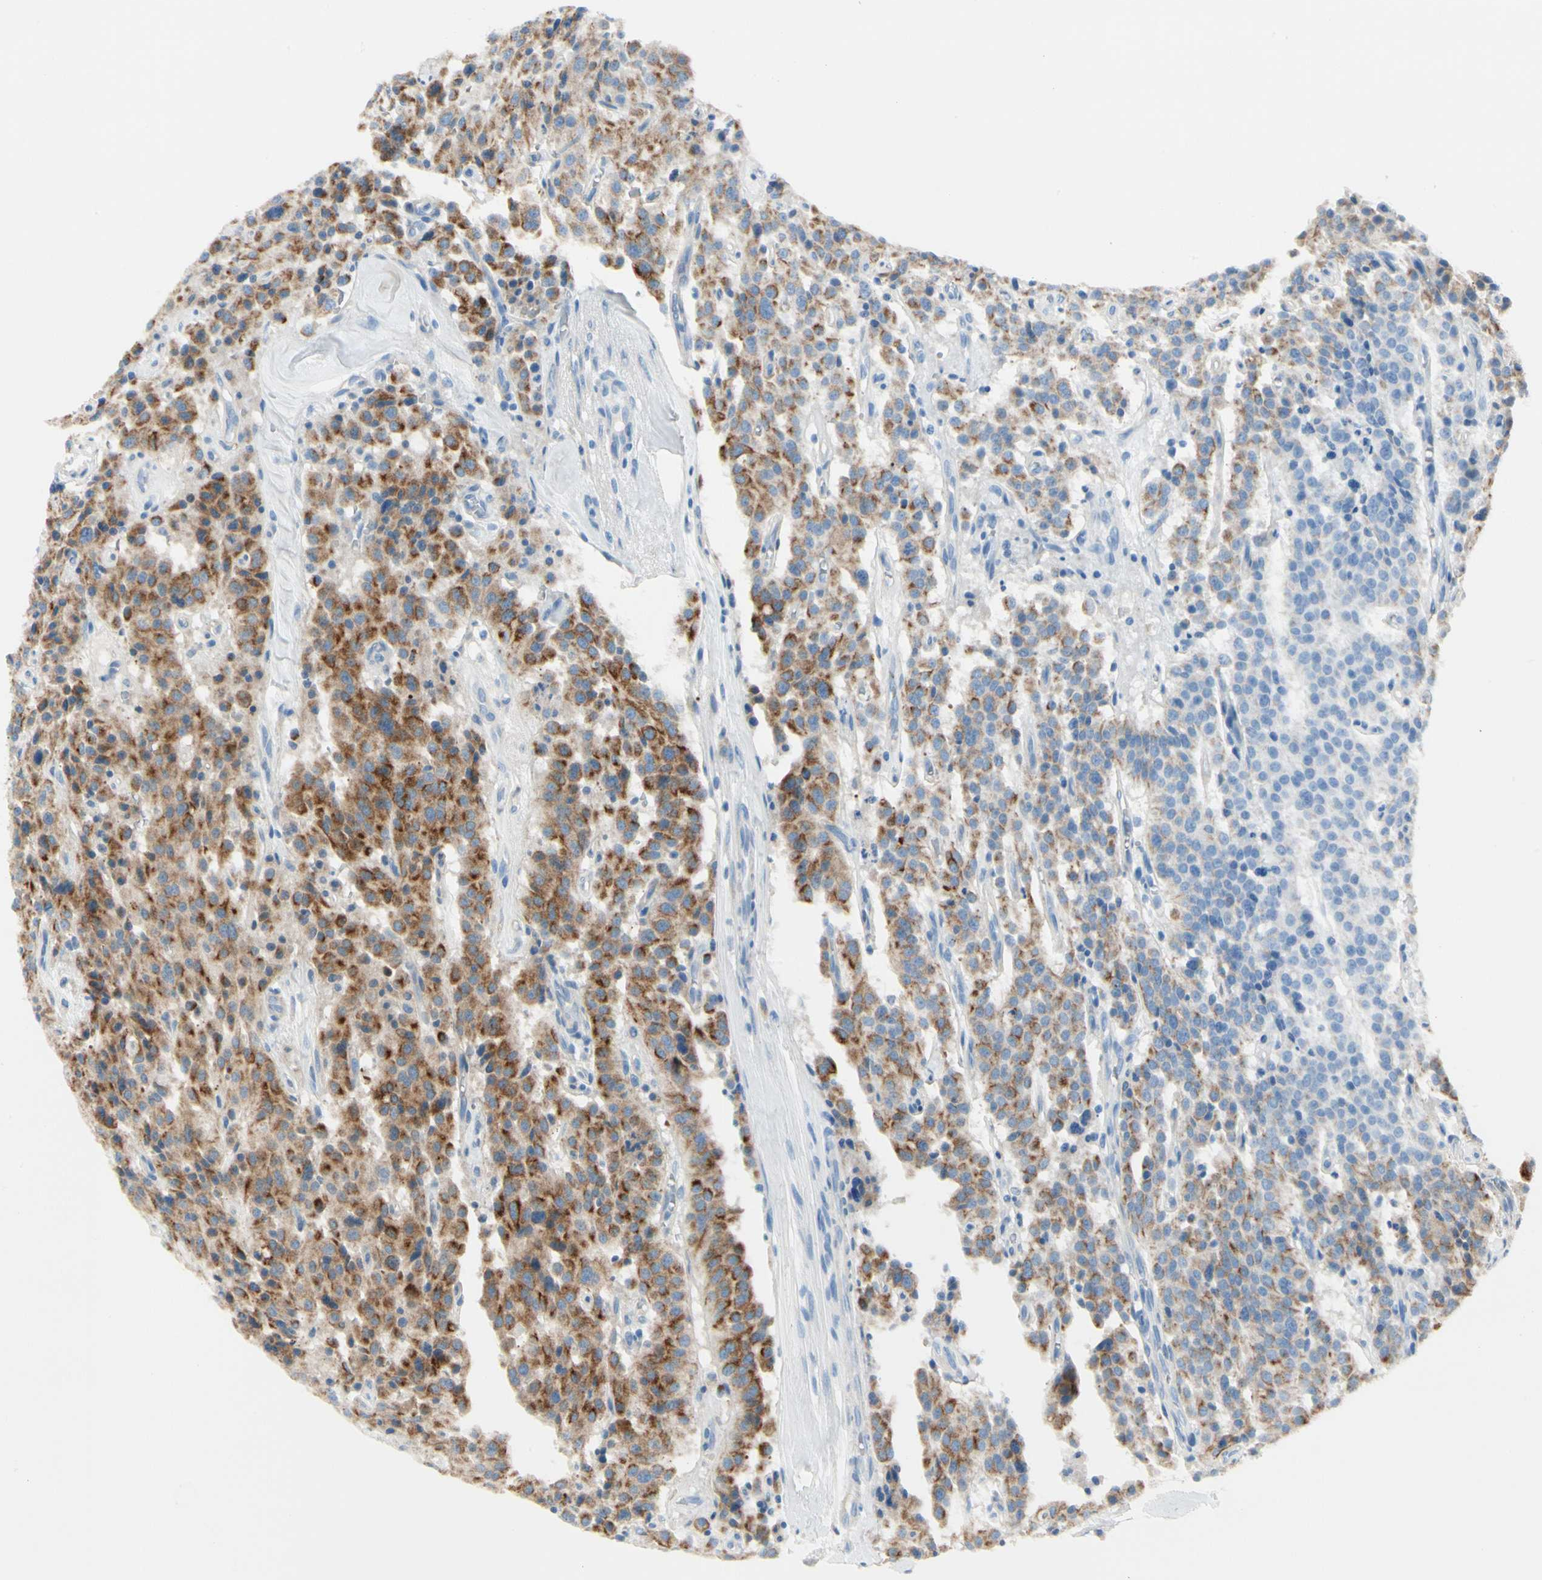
{"staining": {"intensity": "strong", "quantity": "25%-75%", "location": "cytoplasmic/membranous"}, "tissue": "carcinoid", "cell_type": "Tumor cells", "image_type": "cancer", "snomed": [{"axis": "morphology", "description": "Carcinoid, malignant, NOS"}, {"axis": "topography", "description": "Lung"}], "caption": "Strong cytoplasmic/membranous staining is identified in about 25%-75% of tumor cells in carcinoid.", "gene": "DUSP12", "patient": {"sex": "male", "age": 30}}